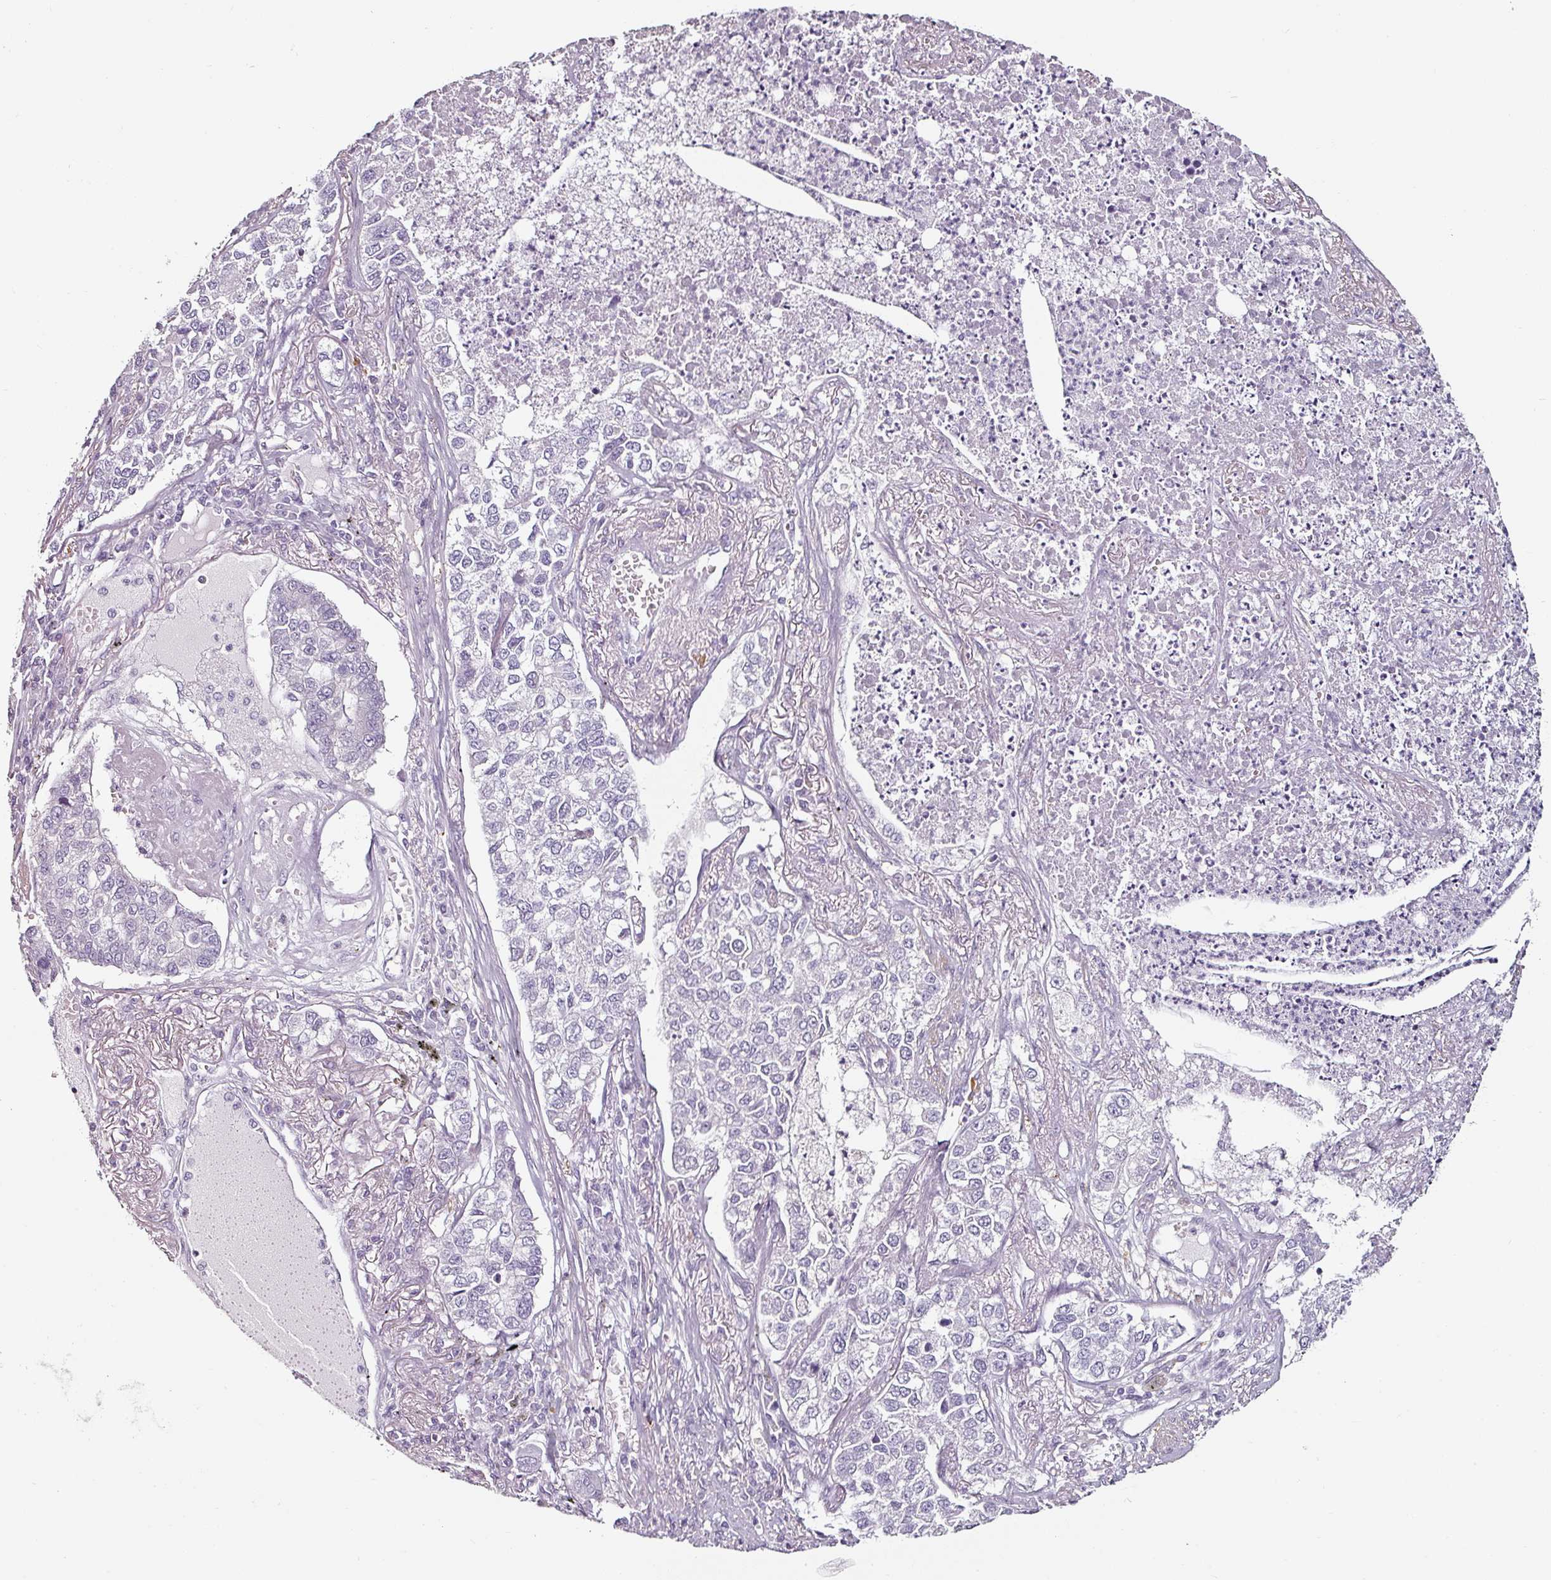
{"staining": {"intensity": "negative", "quantity": "none", "location": "none"}, "tissue": "lung cancer", "cell_type": "Tumor cells", "image_type": "cancer", "snomed": [{"axis": "morphology", "description": "Adenocarcinoma, NOS"}, {"axis": "topography", "description": "Lung"}], "caption": "An image of human lung adenocarcinoma is negative for staining in tumor cells.", "gene": "CAP2", "patient": {"sex": "male", "age": 49}}